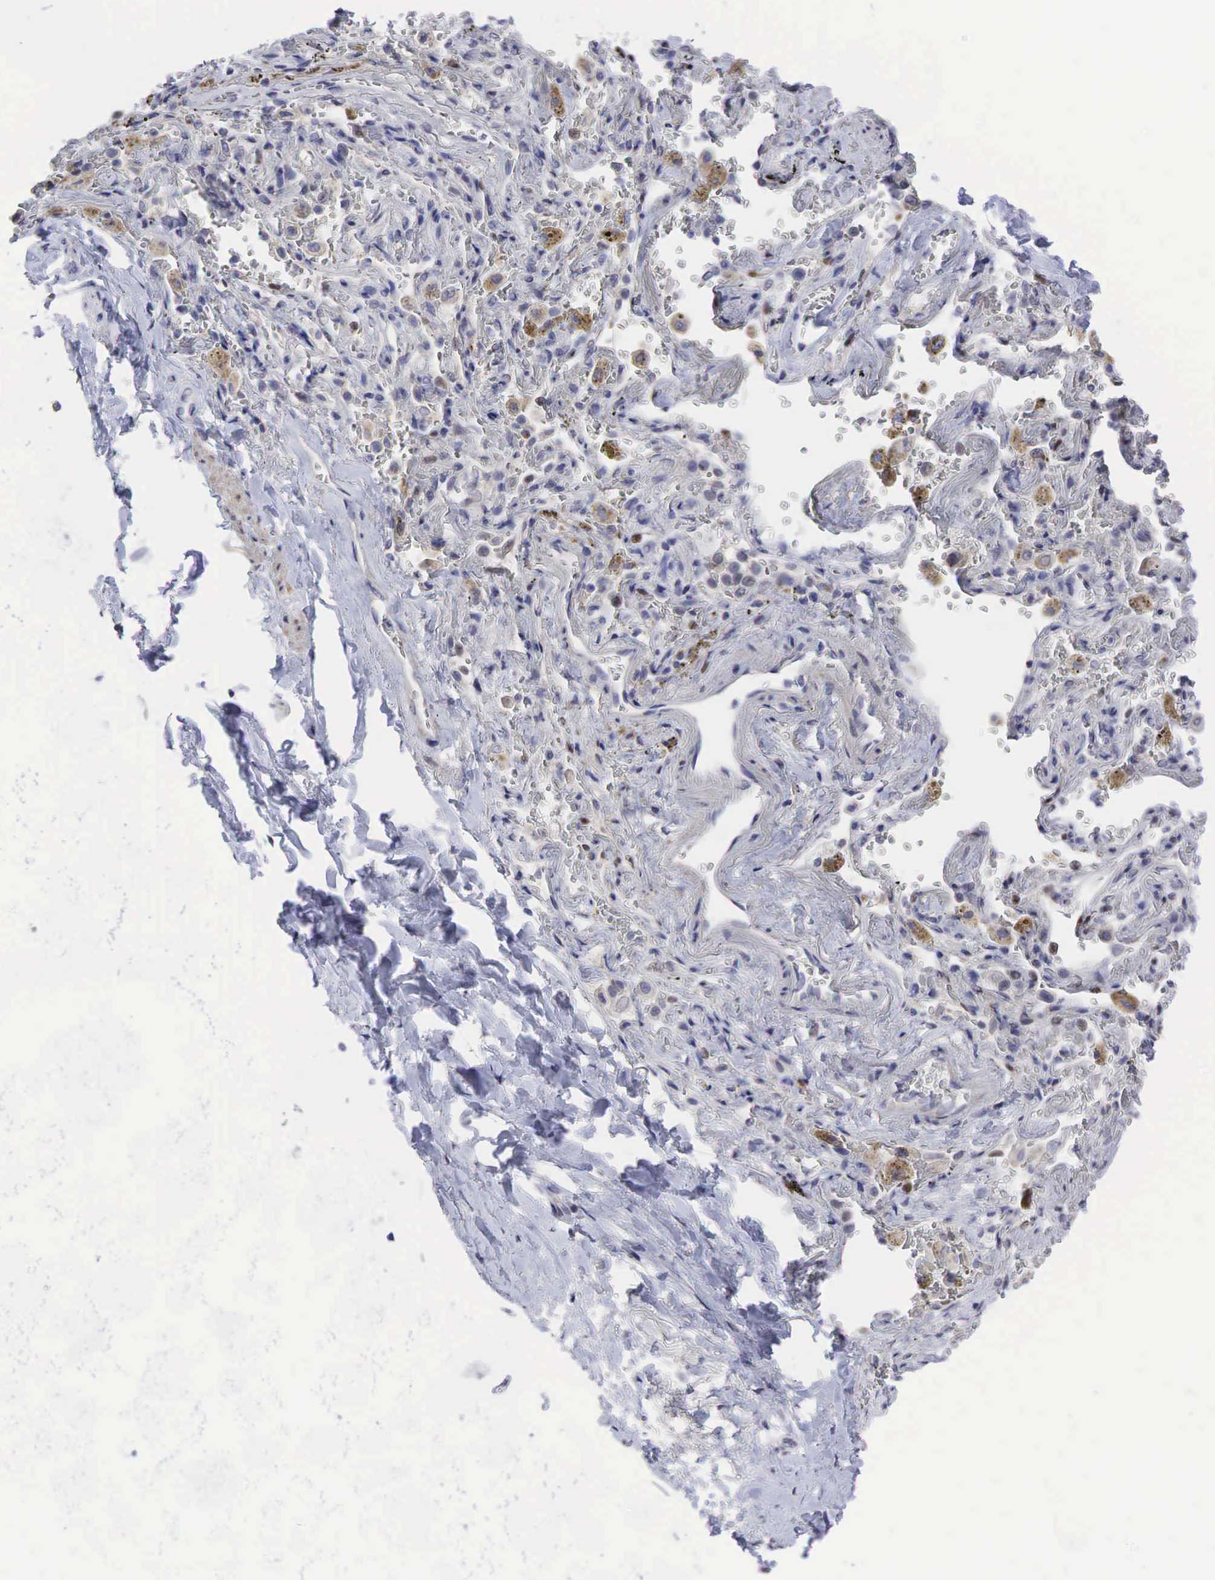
{"staining": {"intensity": "negative", "quantity": "none", "location": "none"}, "tissue": "adipose tissue", "cell_type": "Adipocytes", "image_type": "normal", "snomed": [{"axis": "morphology", "description": "Normal tissue, NOS"}, {"axis": "topography", "description": "Cartilage tissue"}, {"axis": "topography", "description": "Lung"}], "caption": "A high-resolution micrograph shows immunohistochemistry staining of unremarkable adipose tissue, which reveals no significant staining in adipocytes.", "gene": "CCND1", "patient": {"sex": "male", "age": 65}}